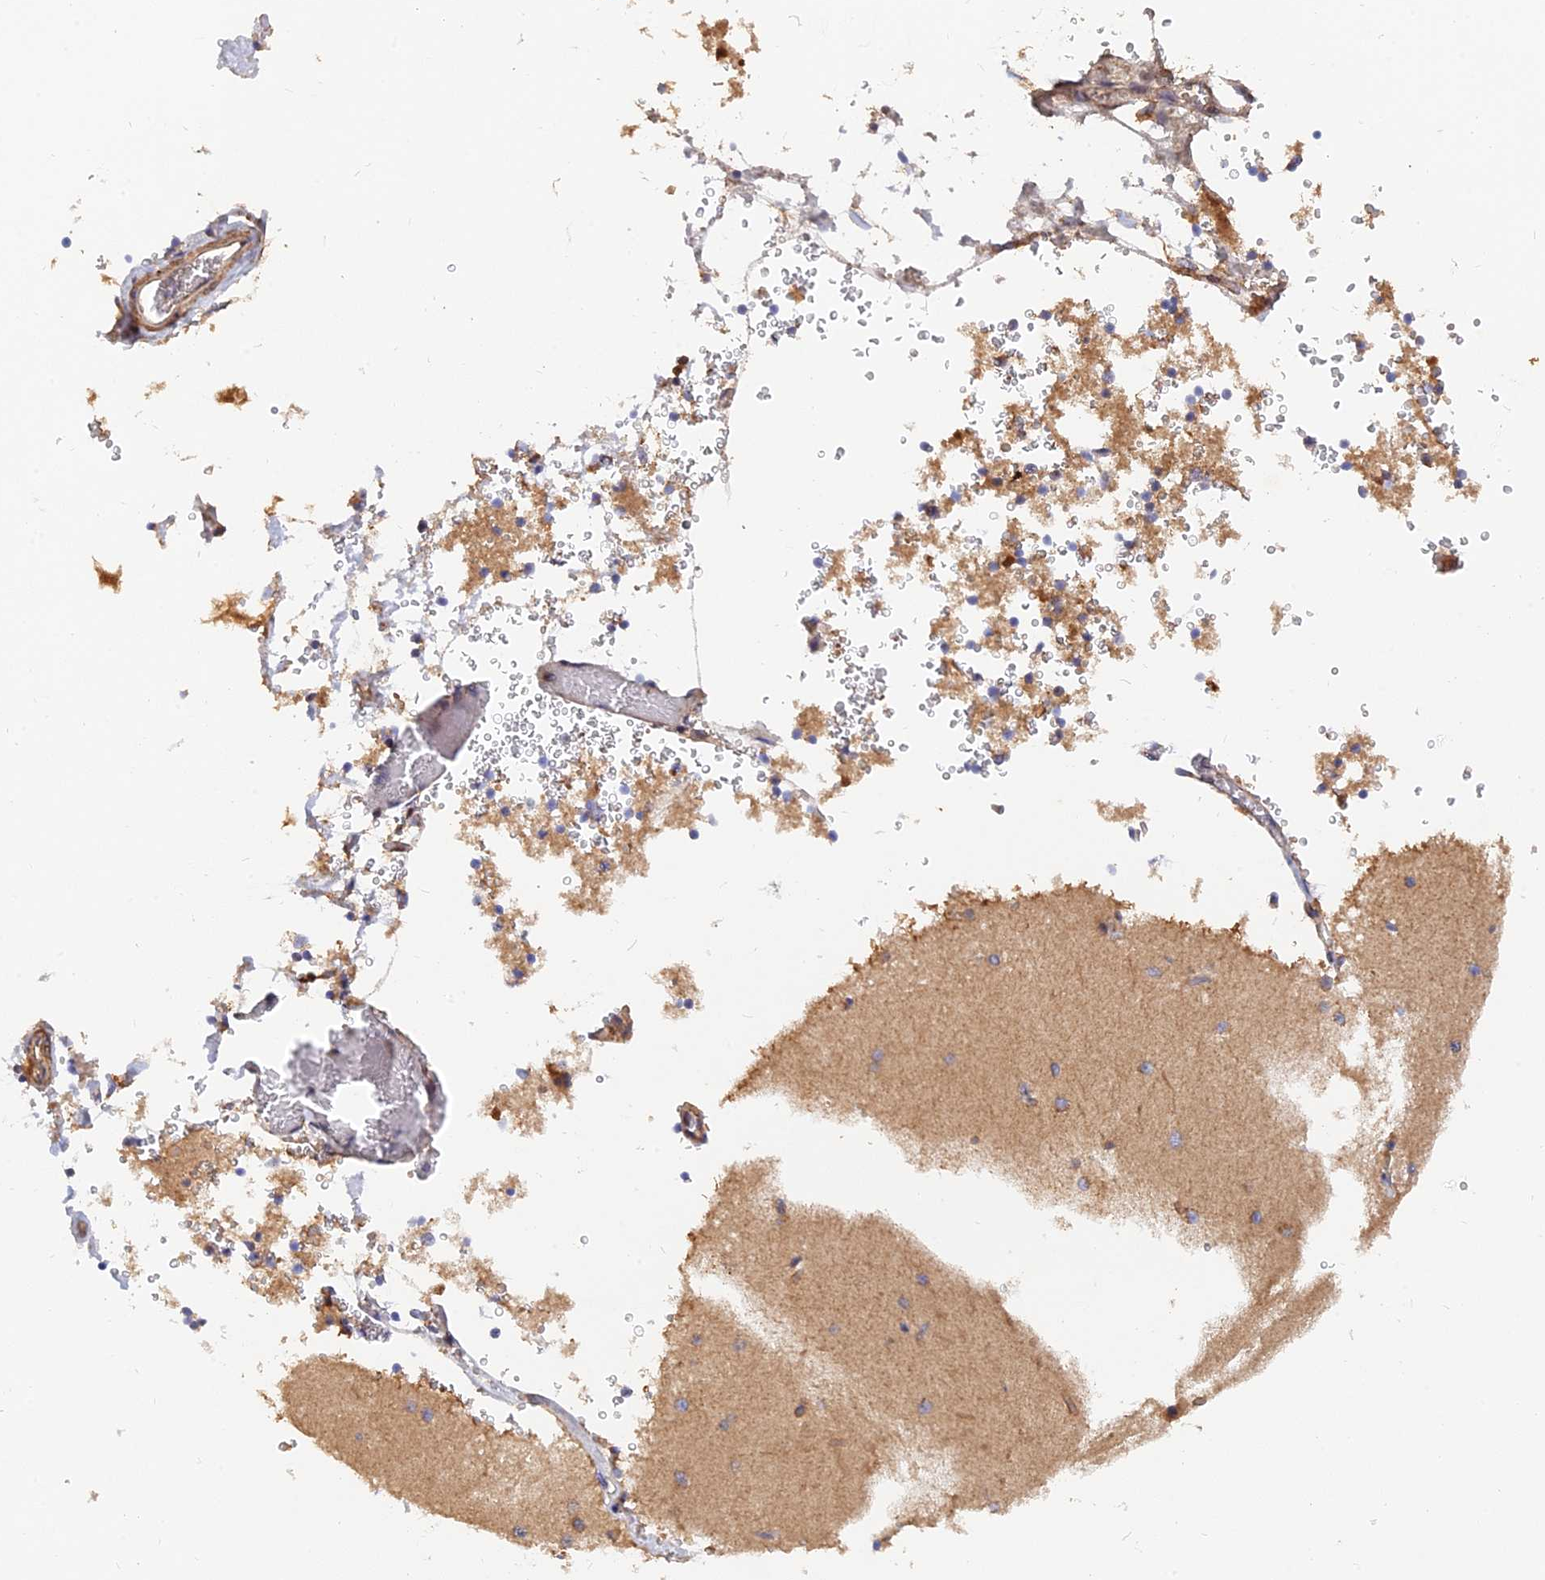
{"staining": {"intensity": "moderate", "quantity": "25%-75%", "location": "cytoplasmic/membranous"}, "tissue": "cerebellum", "cell_type": "Cells in granular layer", "image_type": "normal", "snomed": [{"axis": "morphology", "description": "Normal tissue, NOS"}, {"axis": "topography", "description": "Cerebellum"}], "caption": "IHC of unremarkable cerebellum exhibits medium levels of moderate cytoplasmic/membranous positivity in approximately 25%-75% of cells in granular layer.", "gene": "SLC38A11", "patient": {"sex": "male", "age": 37}}